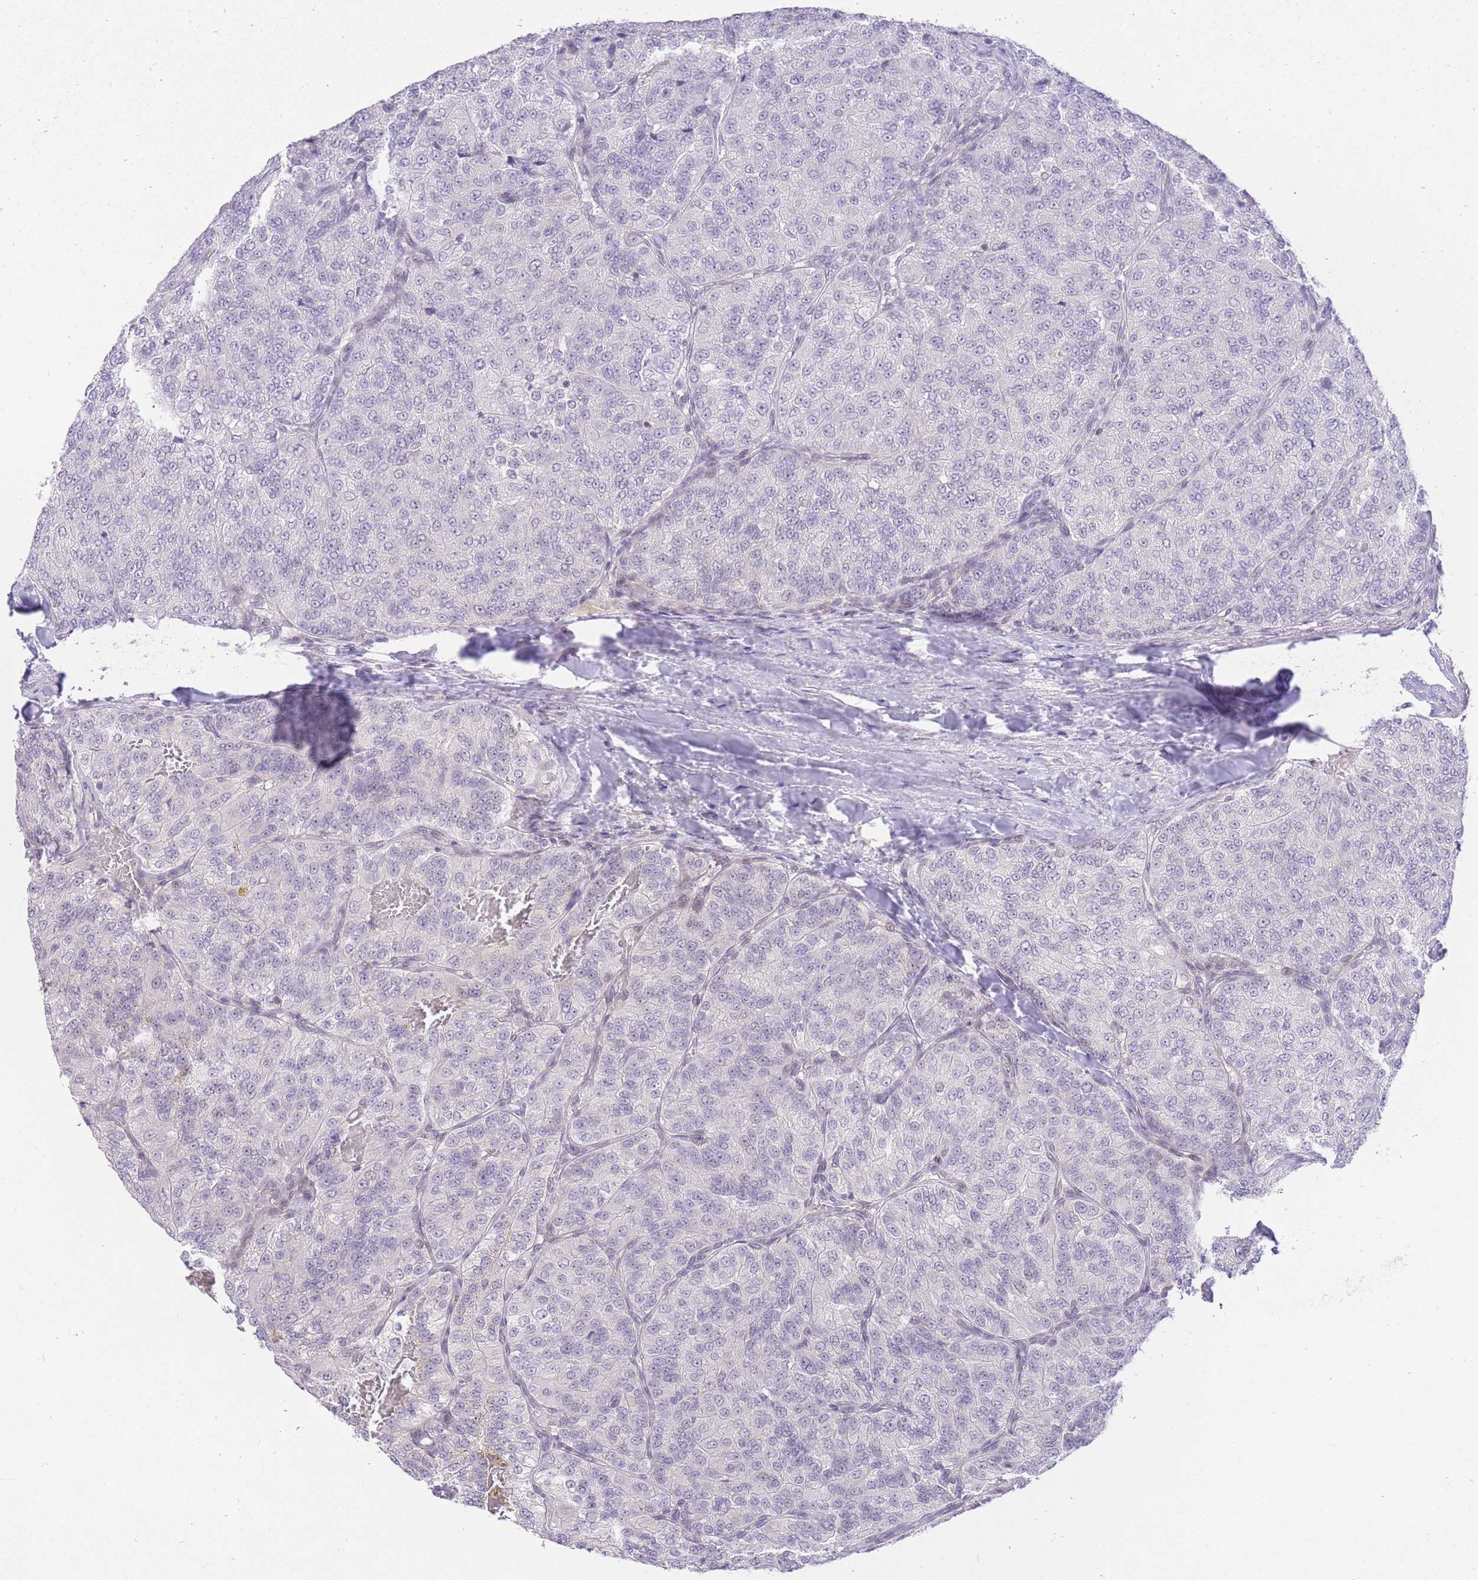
{"staining": {"intensity": "negative", "quantity": "none", "location": "none"}, "tissue": "renal cancer", "cell_type": "Tumor cells", "image_type": "cancer", "snomed": [{"axis": "morphology", "description": "Adenocarcinoma, NOS"}, {"axis": "topography", "description": "Kidney"}], "caption": "Renal cancer stained for a protein using immunohistochemistry demonstrates no expression tumor cells.", "gene": "STK39", "patient": {"sex": "female", "age": 63}}